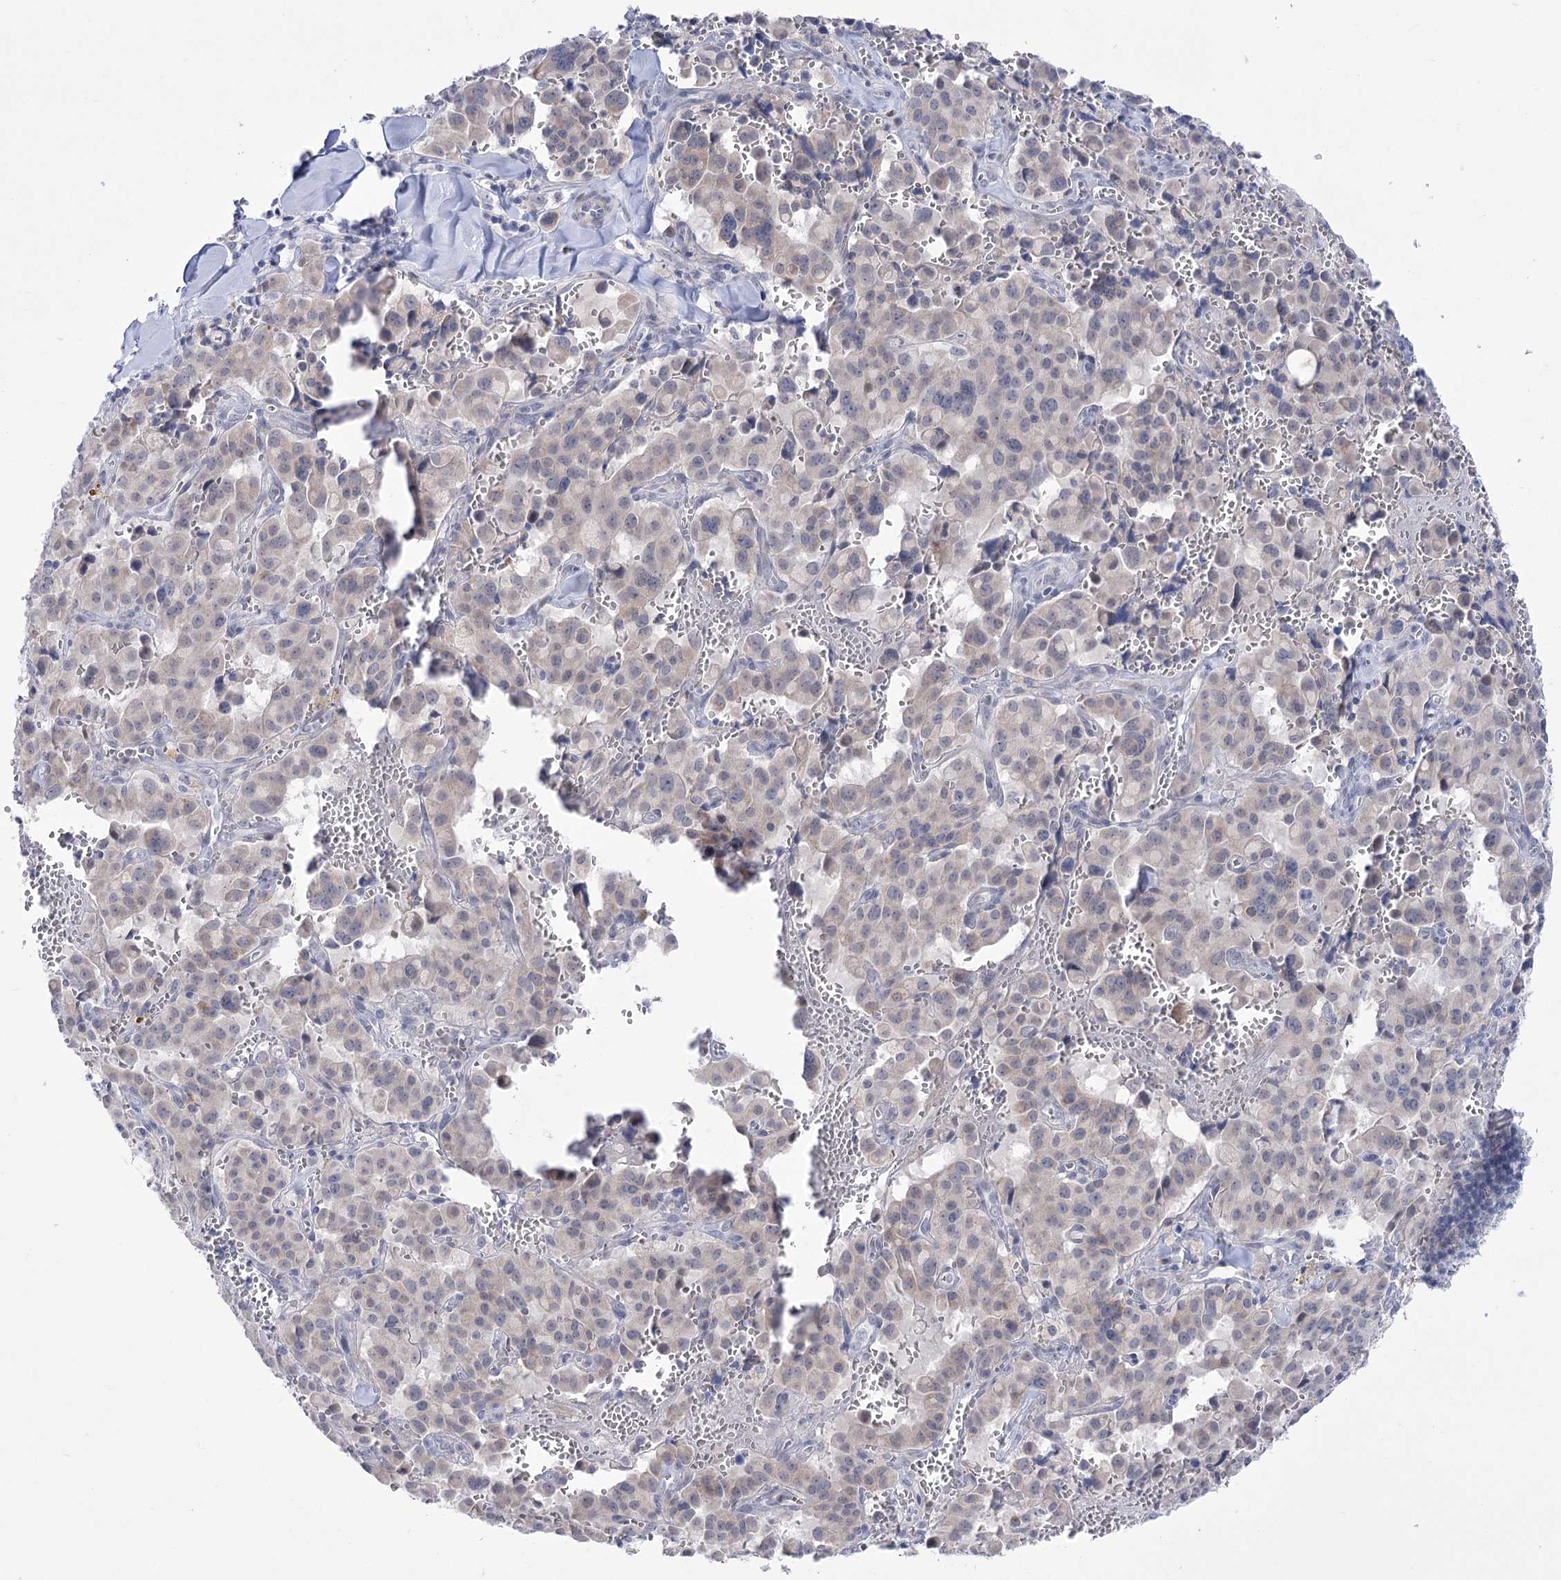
{"staining": {"intensity": "negative", "quantity": "none", "location": "none"}, "tissue": "pancreatic cancer", "cell_type": "Tumor cells", "image_type": "cancer", "snomed": [{"axis": "morphology", "description": "Adenocarcinoma, NOS"}, {"axis": "topography", "description": "Pancreas"}], "caption": "The immunohistochemistry micrograph has no significant positivity in tumor cells of pancreatic cancer (adenocarcinoma) tissue.", "gene": "BEND7", "patient": {"sex": "male", "age": 65}}